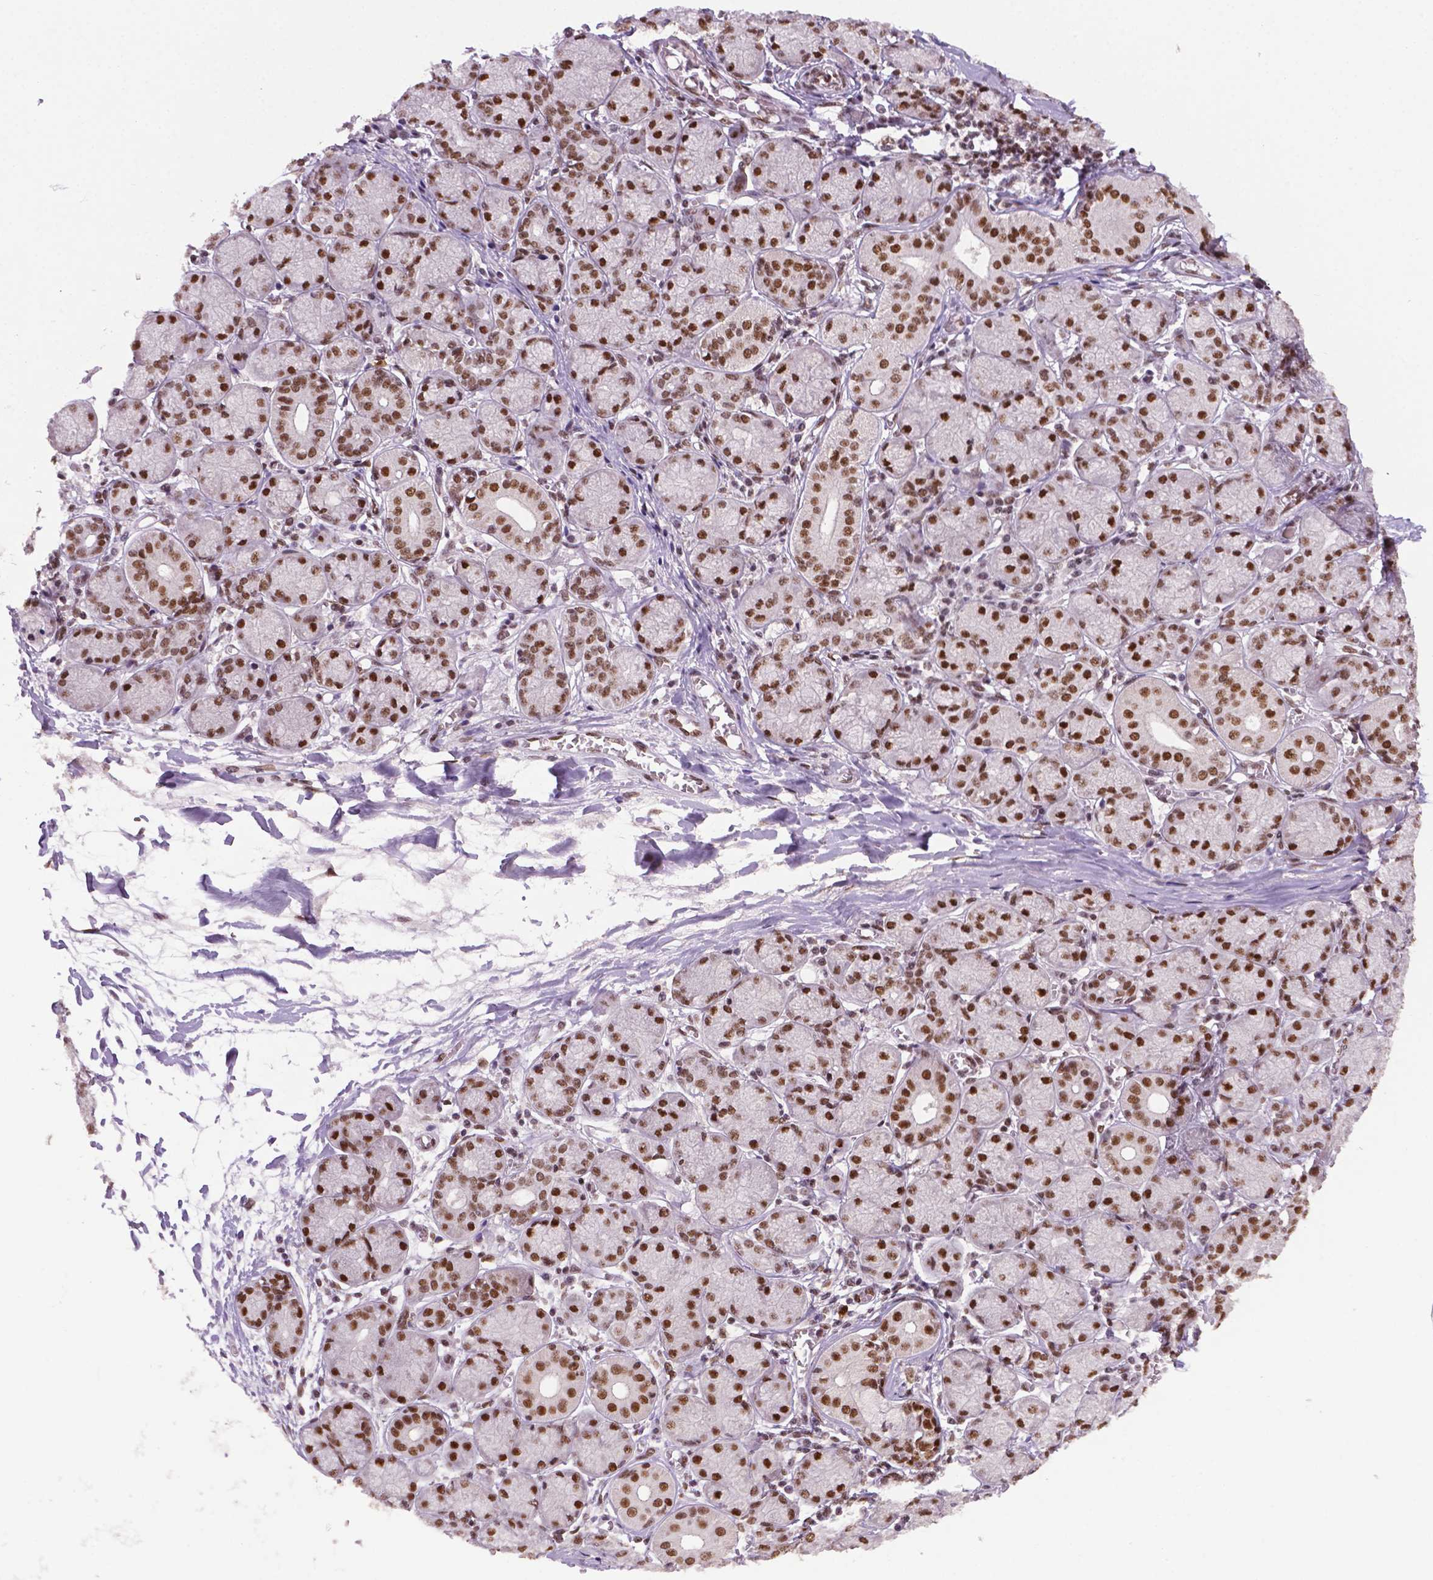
{"staining": {"intensity": "strong", "quantity": "25%-75%", "location": "nuclear"}, "tissue": "salivary gland", "cell_type": "Glandular cells", "image_type": "normal", "snomed": [{"axis": "morphology", "description": "Normal tissue, NOS"}, {"axis": "topography", "description": "Salivary gland"}, {"axis": "topography", "description": "Peripheral nerve tissue"}], "caption": "A high amount of strong nuclear positivity is present in about 25%-75% of glandular cells in unremarkable salivary gland. Immunohistochemistry stains the protein of interest in brown and the nuclei are stained blue.", "gene": "MLH1", "patient": {"sex": "female", "age": 24}}